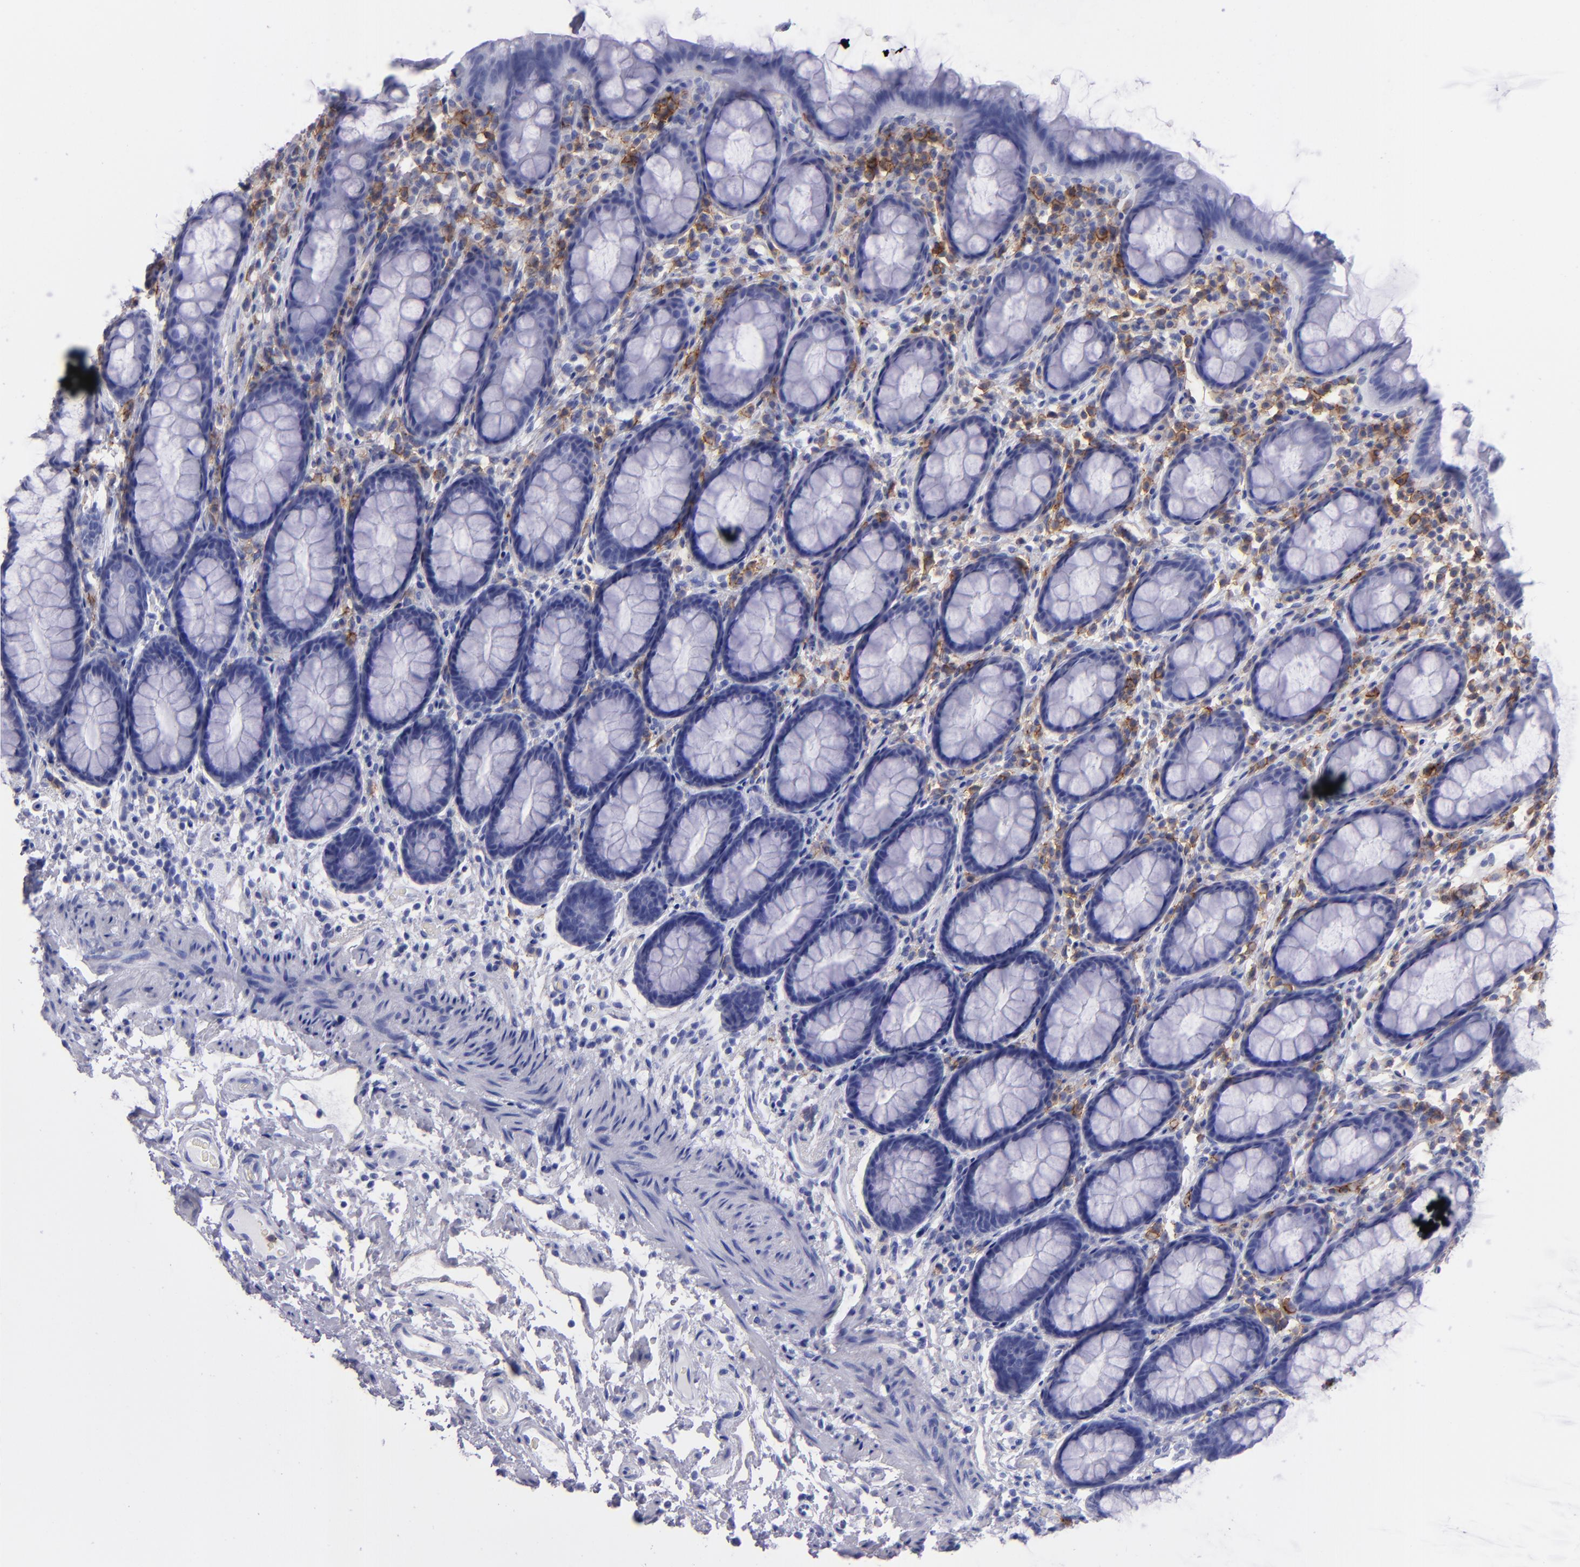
{"staining": {"intensity": "negative", "quantity": "none", "location": "none"}, "tissue": "rectum", "cell_type": "Glandular cells", "image_type": "normal", "snomed": [{"axis": "morphology", "description": "Normal tissue, NOS"}, {"axis": "topography", "description": "Rectum"}], "caption": "Human rectum stained for a protein using immunohistochemistry (IHC) demonstrates no staining in glandular cells.", "gene": "CD38", "patient": {"sex": "male", "age": 92}}